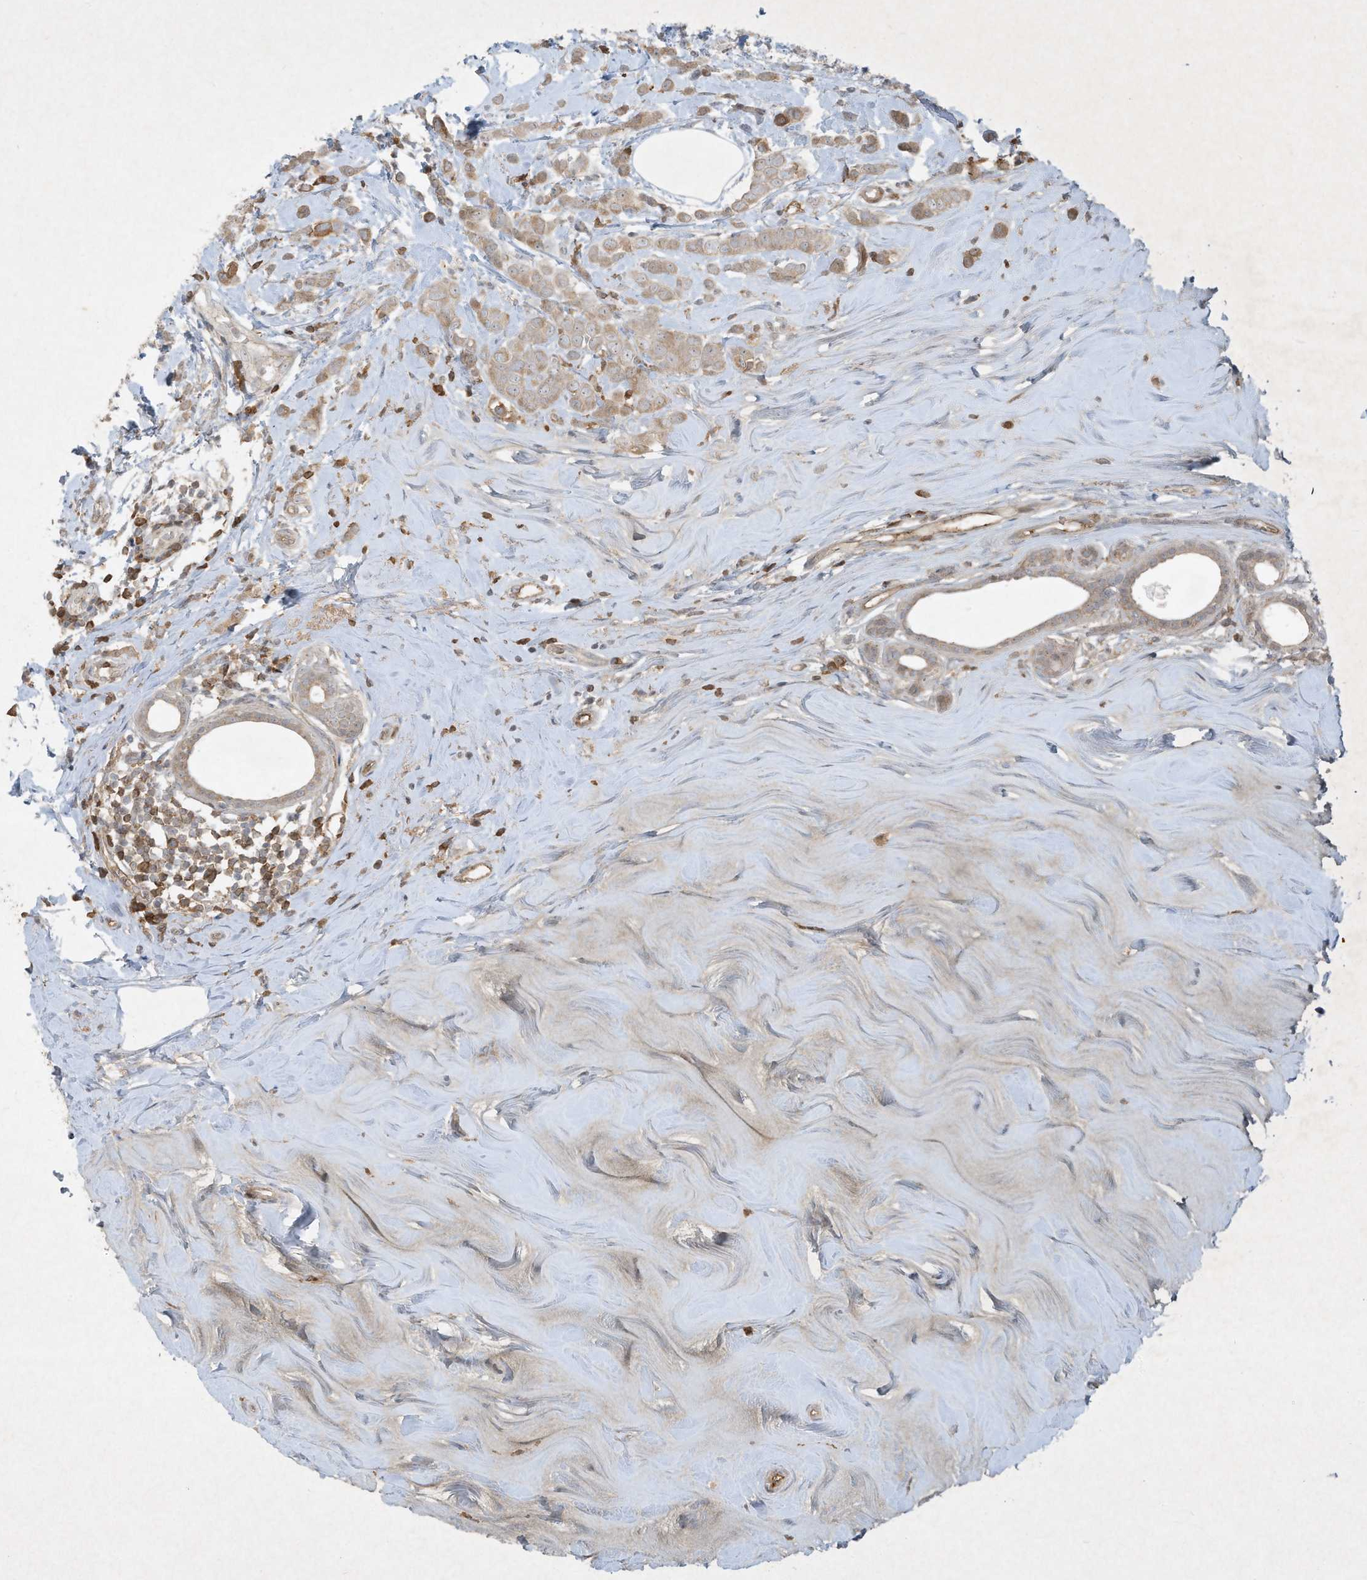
{"staining": {"intensity": "moderate", "quantity": ">75%", "location": "cytoplasmic/membranous"}, "tissue": "breast cancer", "cell_type": "Tumor cells", "image_type": "cancer", "snomed": [{"axis": "morphology", "description": "Lobular carcinoma"}, {"axis": "topography", "description": "Breast"}], "caption": "Protein expression analysis of lobular carcinoma (breast) displays moderate cytoplasmic/membranous positivity in approximately >75% of tumor cells.", "gene": "FETUB", "patient": {"sex": "female", "age": 47}}